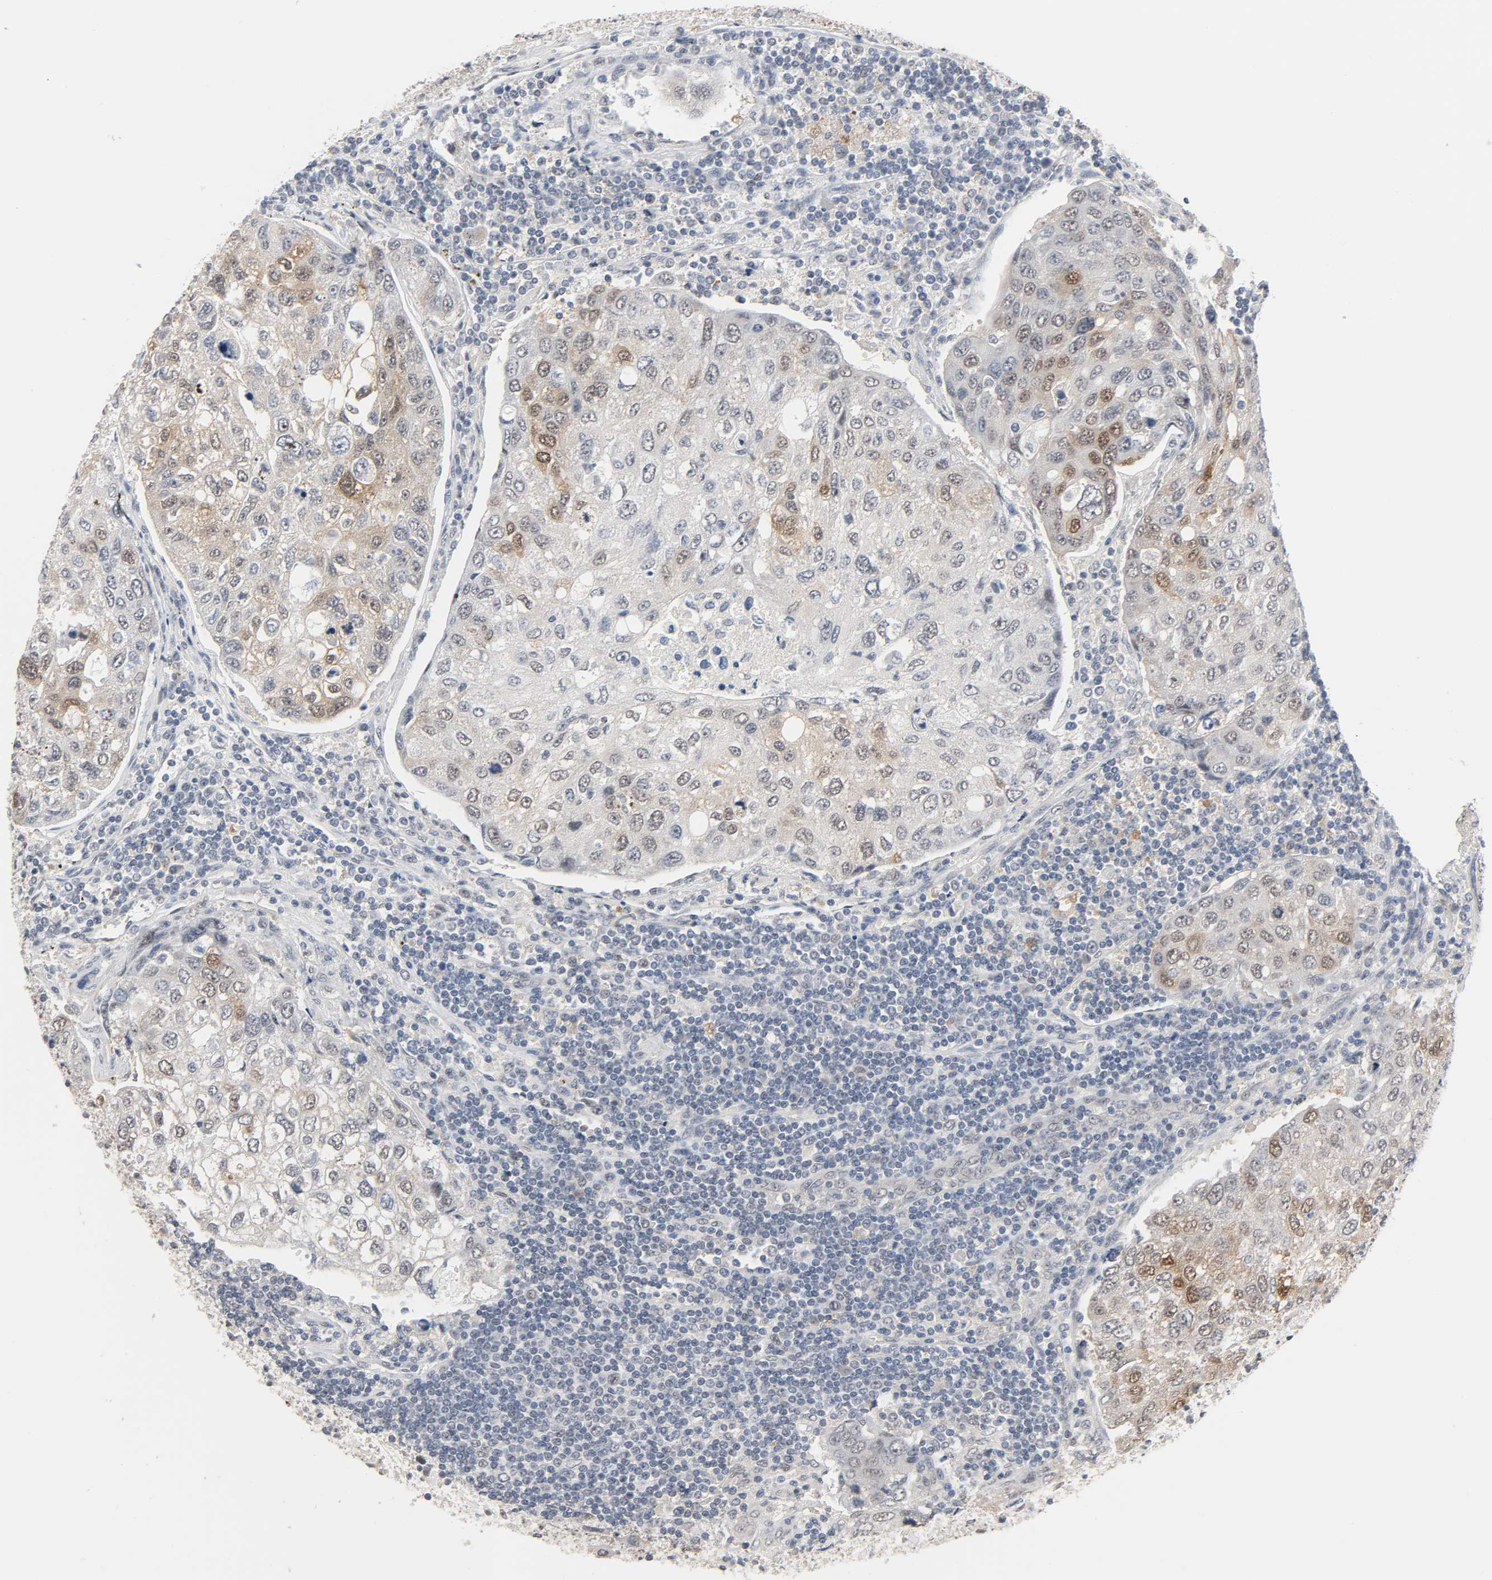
{"staining": {"intensity": "moderate", "quantity": "<25%", "location": "cytoplasmic/membranous,nuclear"}, "tissue": "urothelial cancer", "cell_type": "Tumor cells", "image_type": "cancer", "snomed": [{"axis": "morphology", "description": "Urothelial carcinoma, High grade"}, {"axis": "topography", "description": "Lymph node"}, {"axis": "topography", "description": "Urinary bladder"}], "caption": "High-grade urothelial carcinoma stained with a protein marker exhibits moderate staining in tumor cells.", "gene": "ACSS2", "patient": {"sex": "male", "age": 51}}